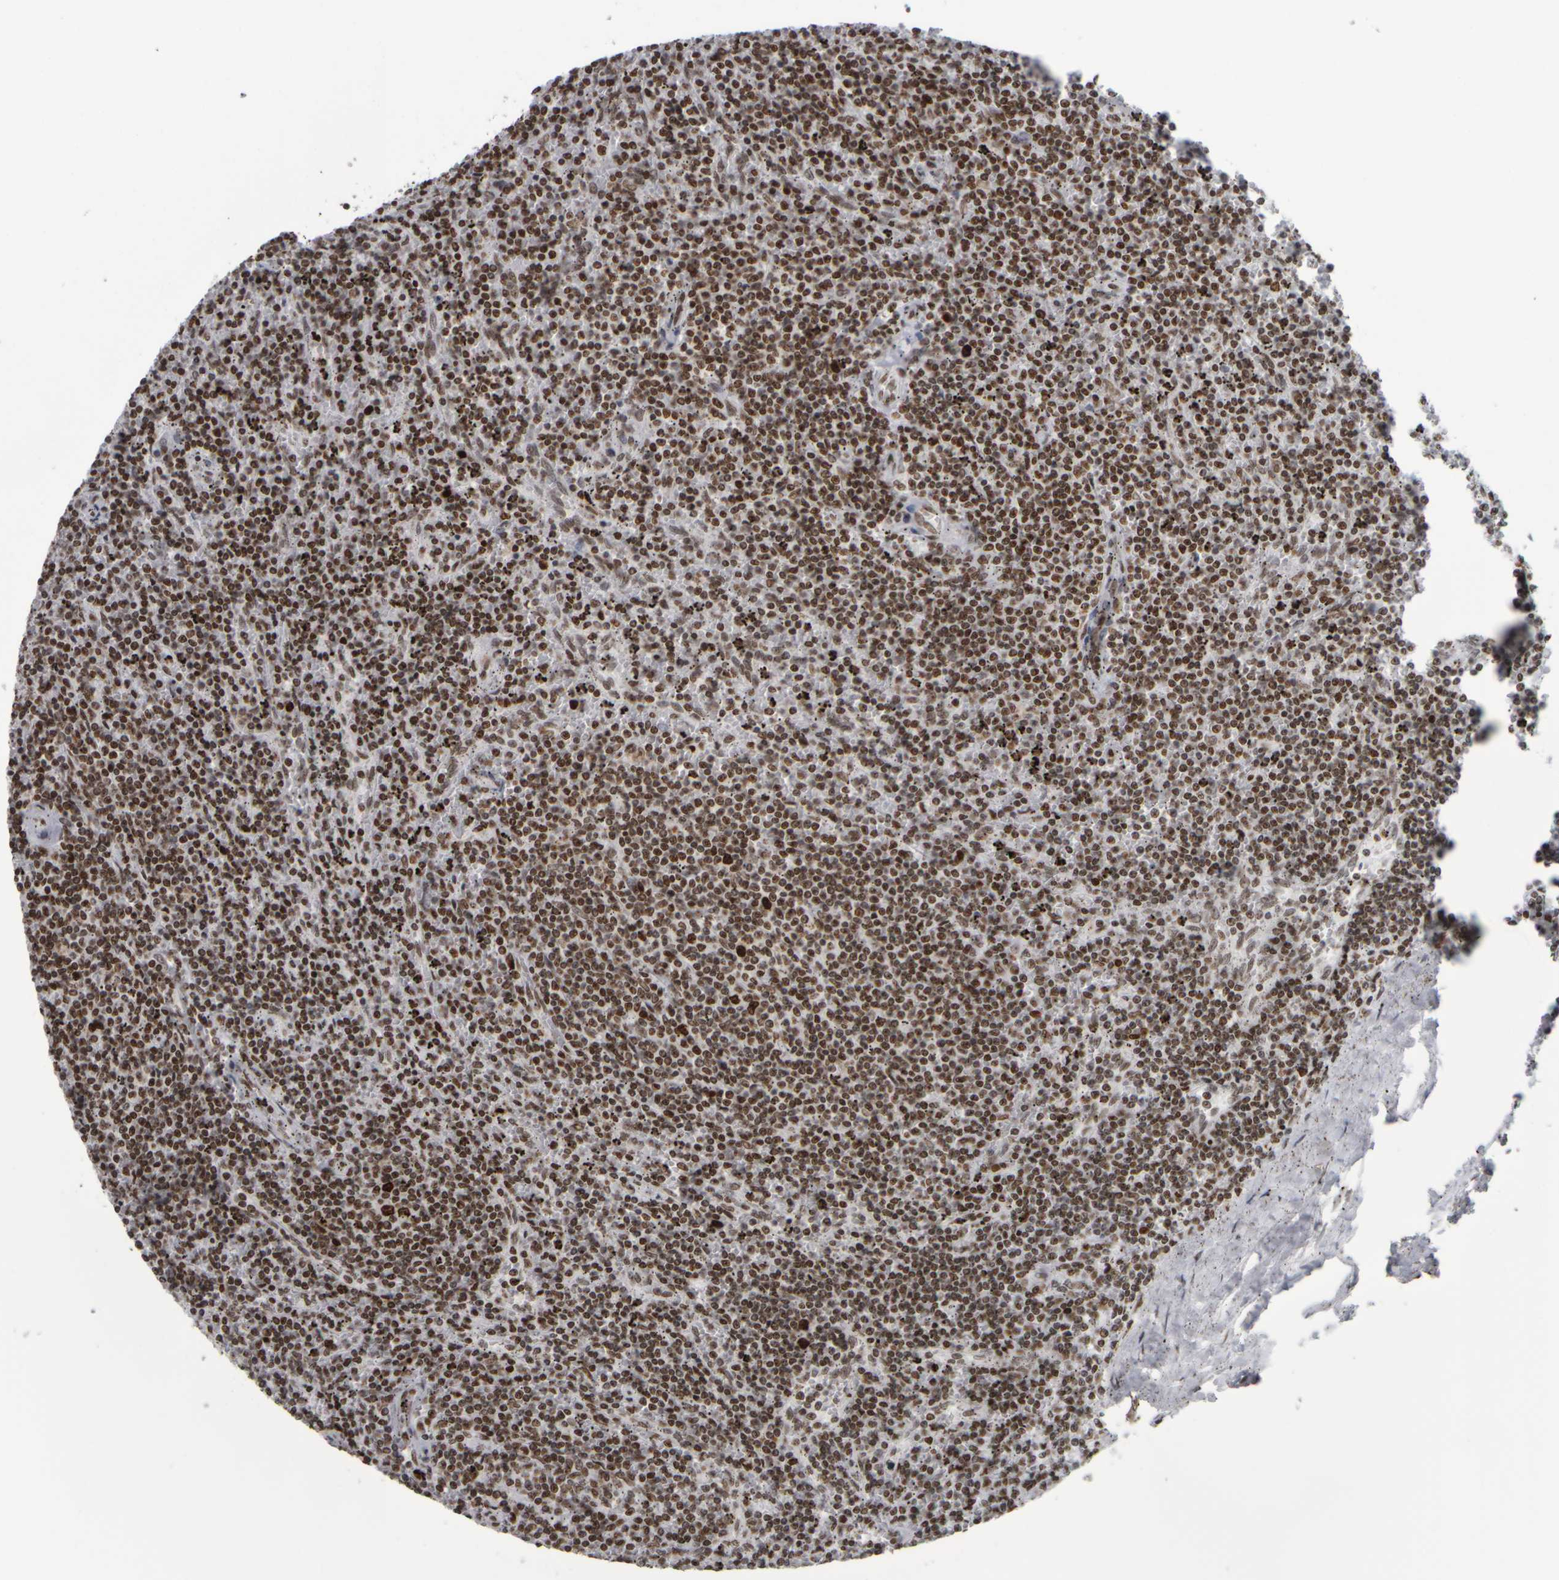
{"staining": {"intensity": "strong", "quantity": ">75%", "location": "nuclear"}, "tissue": "lymphoma", "cell_type": "Tumor cells", "image_type": "cancer", "snomed": [{"axis": "morphology", "description": "Malignant lymphoma, non-Hodgkin's type, Low grade"}, {"axis": "topography", "description": "Spleen"}], "caption": "IHC micrograph of human lymphoma stained for a protein (brown), which shows high levels of strong nuclear expression in approximately >75% of tumor cells.", "gene": "TOP2B", "patient": {"sex": "female", "age": 50}}